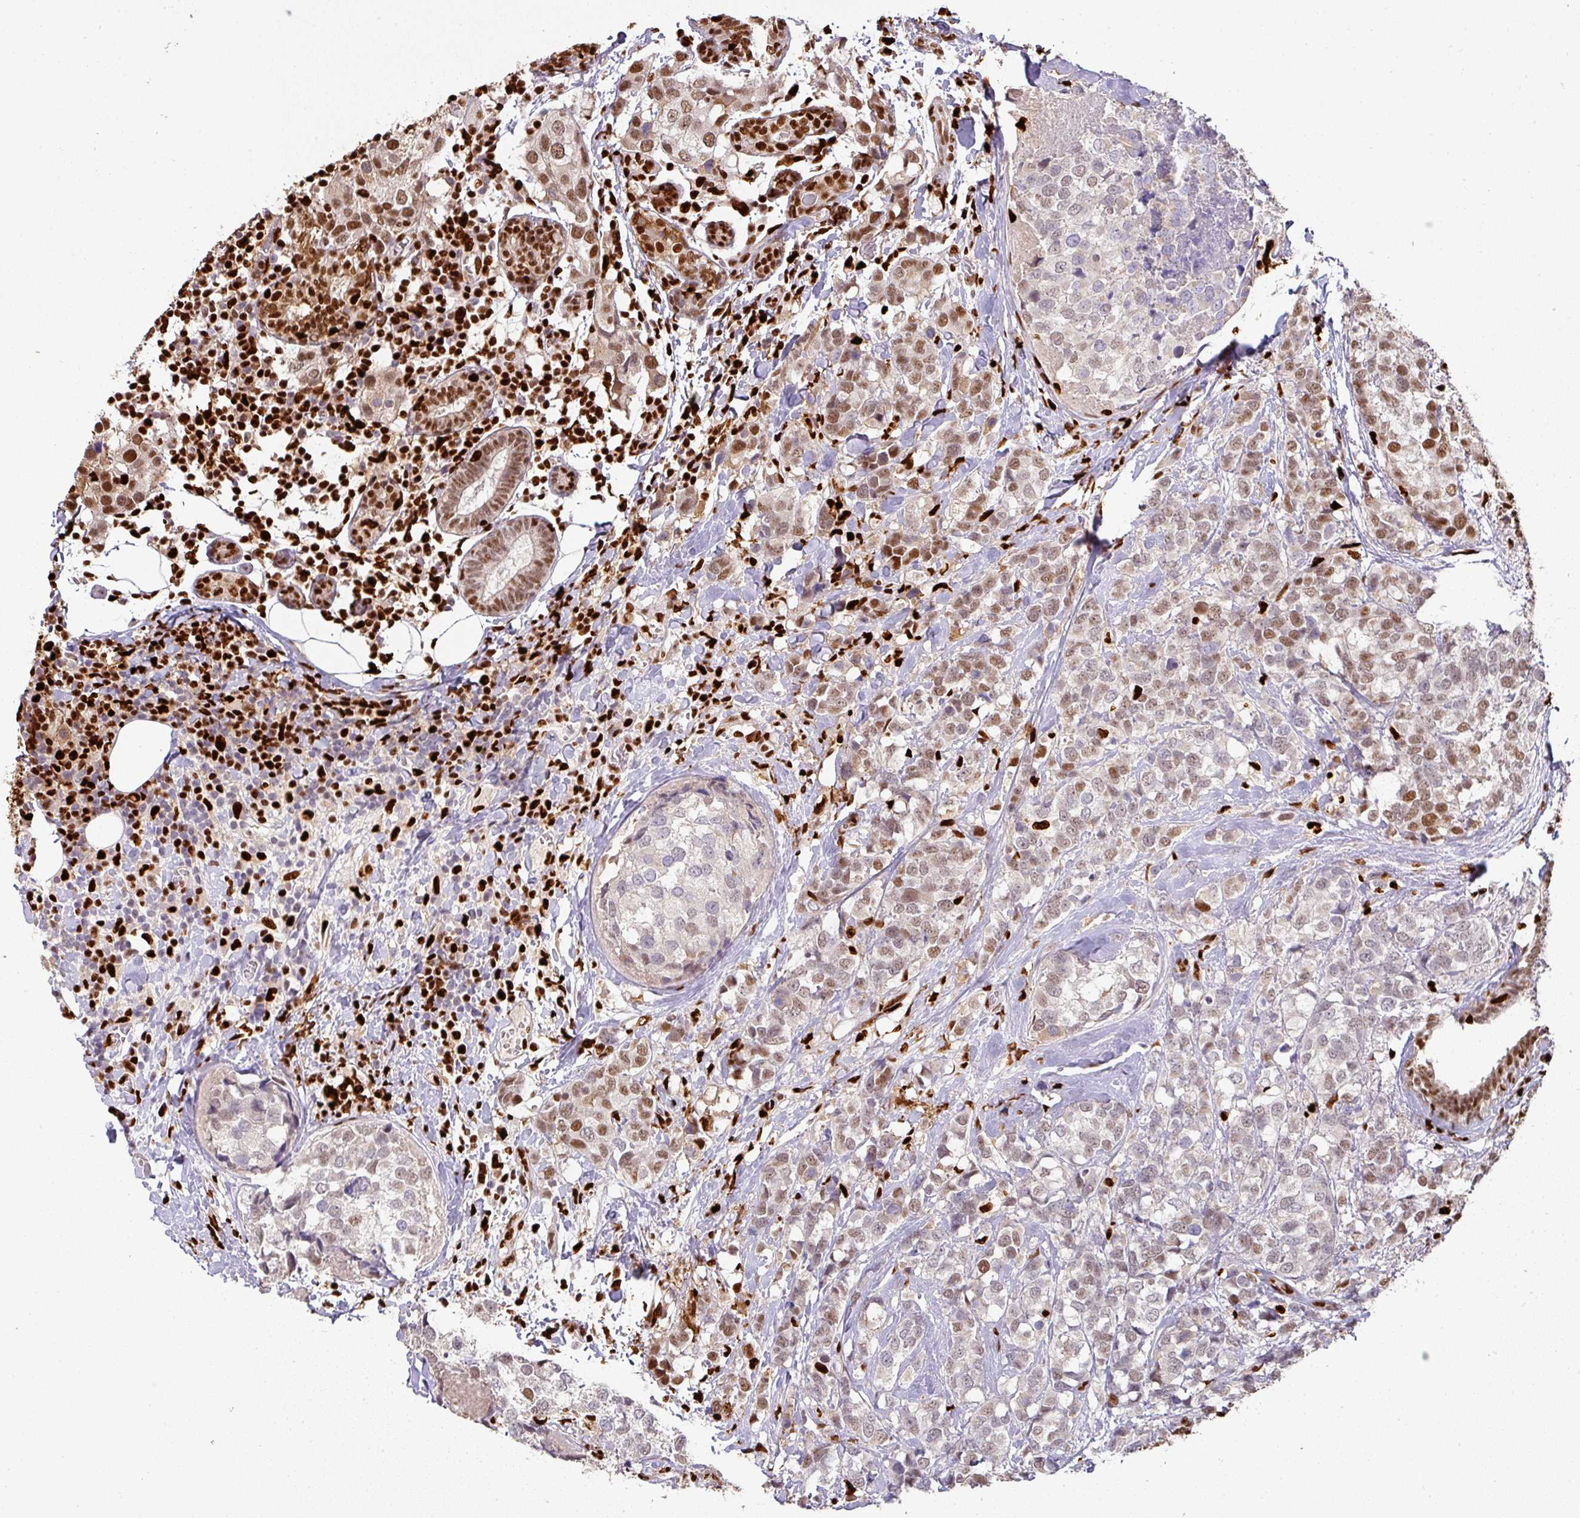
{"staining": {"intensity": "moderate", "quantity": ">75%", "location": "nuclear"}, "tissue": "breast cancer", "cell_type": "Tumor cells", "image_type": "cancer", "snomed": [{"axis": "morphology", "description": "Lobular carcinoma"}, {"axis": "topography", "description": "Breast"}], "caption": "High-magnification brightfield microscopy of breast cancer (lobular carcinoma) stained with DAB (brown) and counterstained with hematoxylin (blue). tumor cells exhibit moderate nuclear positivity is seen in about>75% of cells. The staining was performed using DAB (3,3'-diaminobenzidine) to visualize the protein expression in brown, while the nuclei were stained in blue with hematoxylin (Magnification: 20x).", "gene": "SAMHD1", "patient": {"sex": "female", "age": 59}}